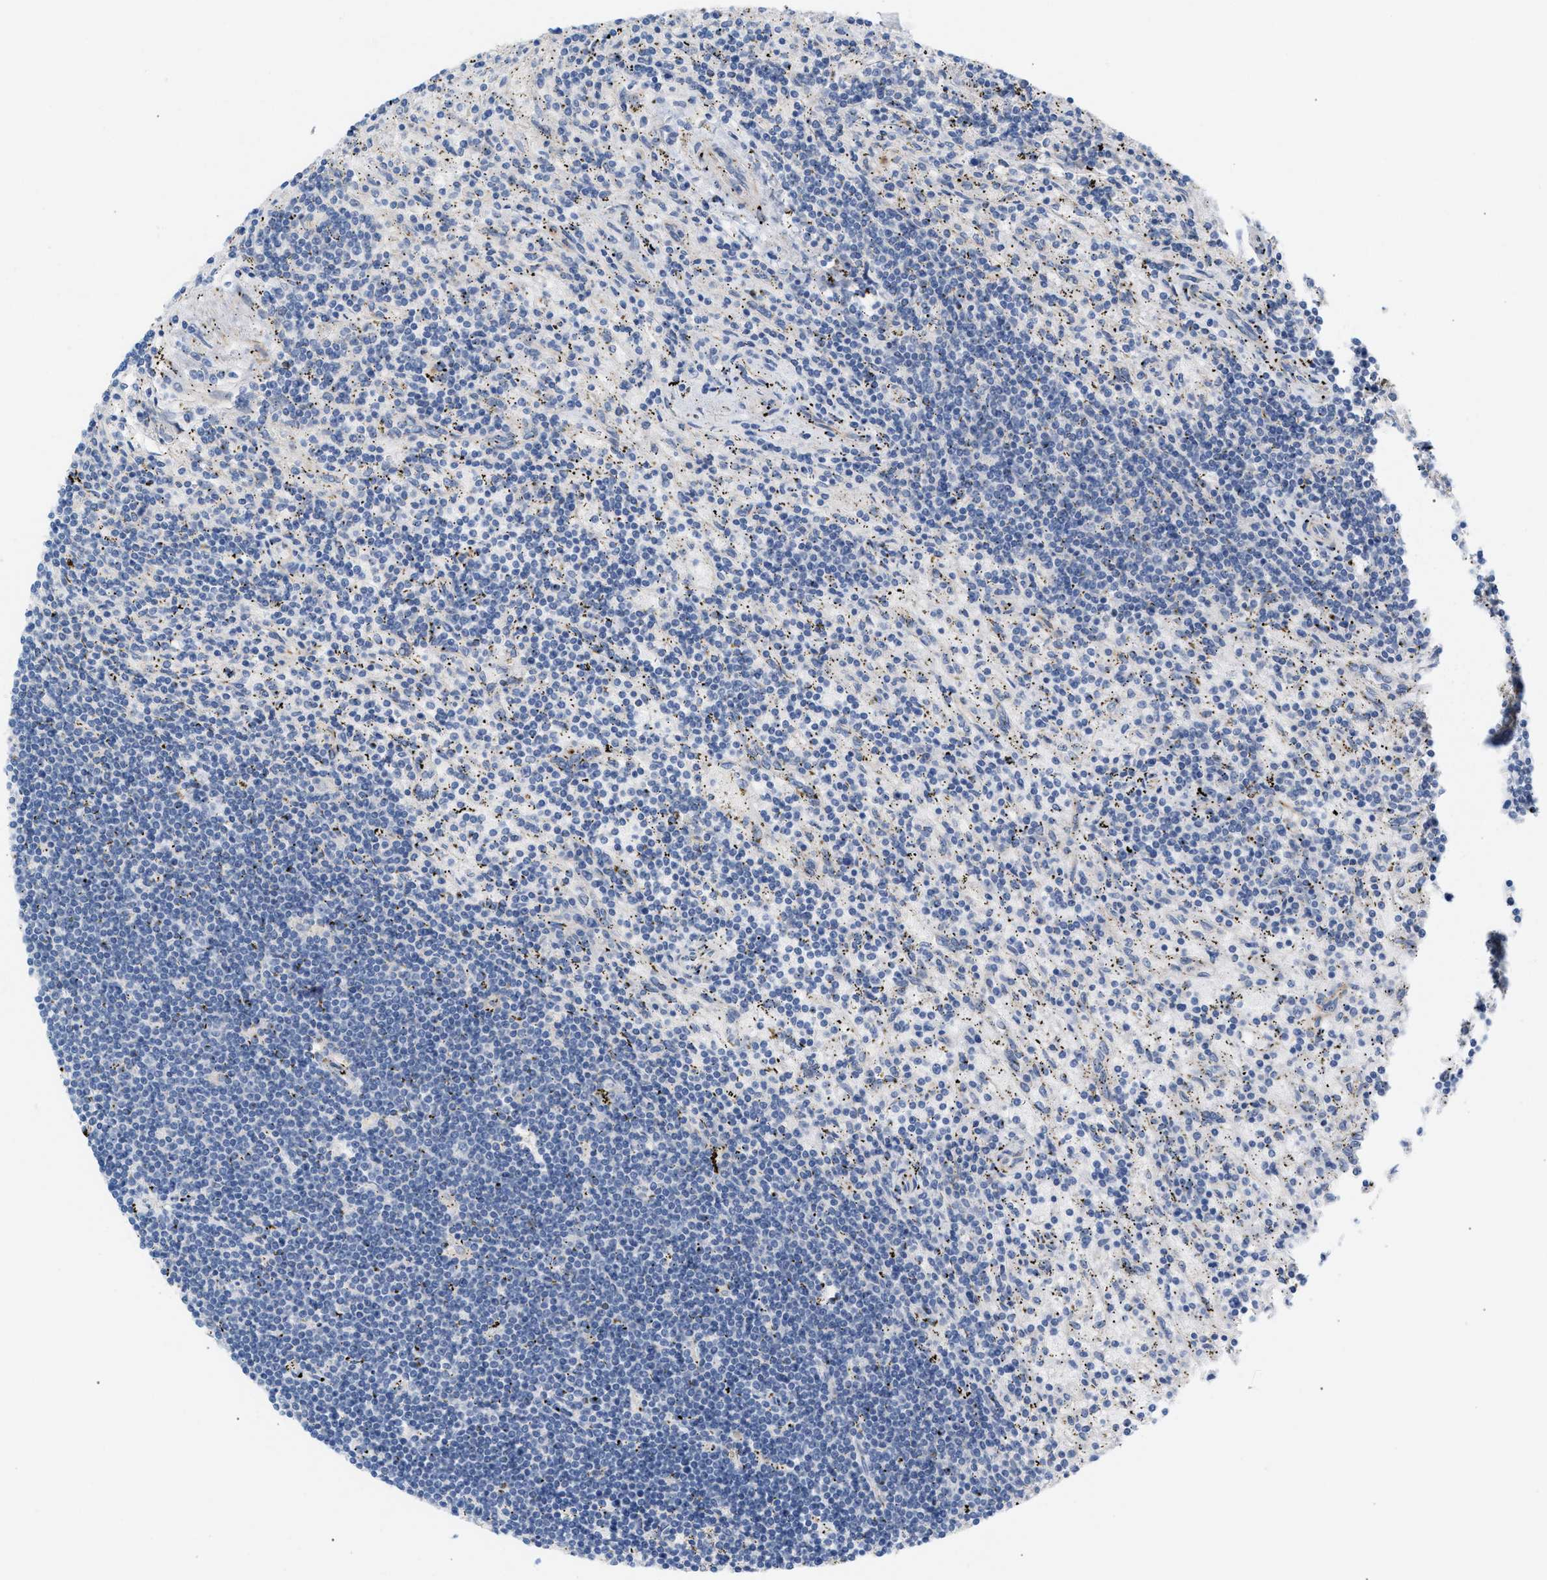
{"staining": {"intensity": "negative", "quantity": "none", "location": "none"}, "tissue": "lymphoma", "cell_type": "Tumor cells", "image_type": "cancer", "snomed": [{"axis": "morphology", "description": "Malignant lymphoma, non-Hodgkin's type, Low grade"}, {"axis": "topography", "description": "Spleen"}], "caption": "DAB immunohistochemical staining of human low-grade malignant lymphoma, non-Hodgkin's type reveals no significant positivity in tumor cells.", "gene": "LRCH1", "patient": {"sex": "male", "age": 76}}